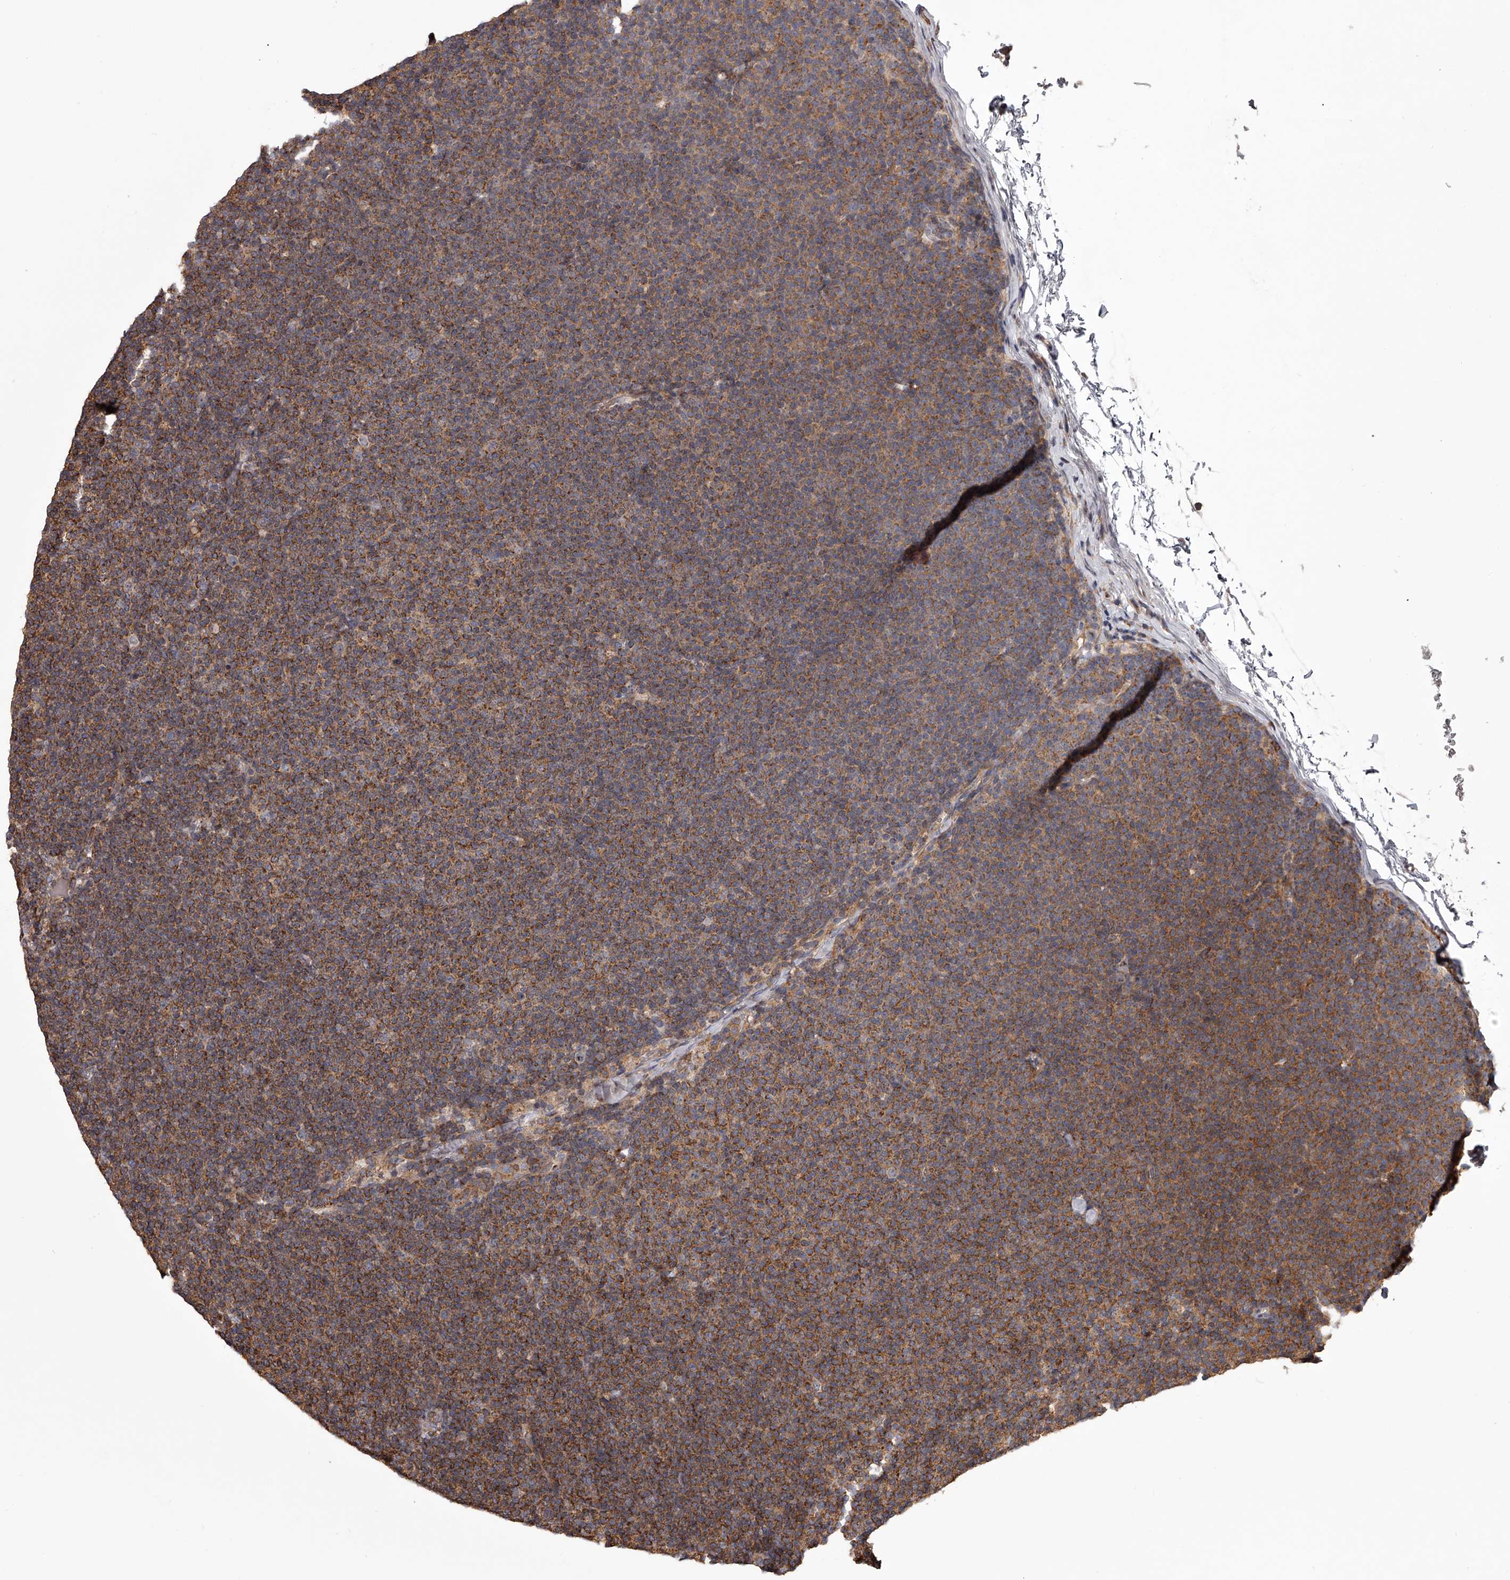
{"staining": {"intensity": "moderate", "quantity": ">75%", "location": "cytoplasmic/membranous"}, "tissue": "lymphoma", "cell_type": "Tumor cells", "image_type": "cancer", "snomed": [{"axis": "morphology", "description": "Malignant lymphoma, non-Hodgkin's type, Low grade"}, {"axis": "topography", "description": "Lymph node"}], "caption": "Immunohistochemical staining of human lymphoma reveals moderate cytoplasmic/membranous protein expression in about >75% of tumor cells. The staining was performed using DAB to visualize the protein expression in brown, while the nuclei were stained in blue with hematoxylin (Magnification: 20x).", "gene": "RRP36", "patient": {"sex": "female", "age": 53}}